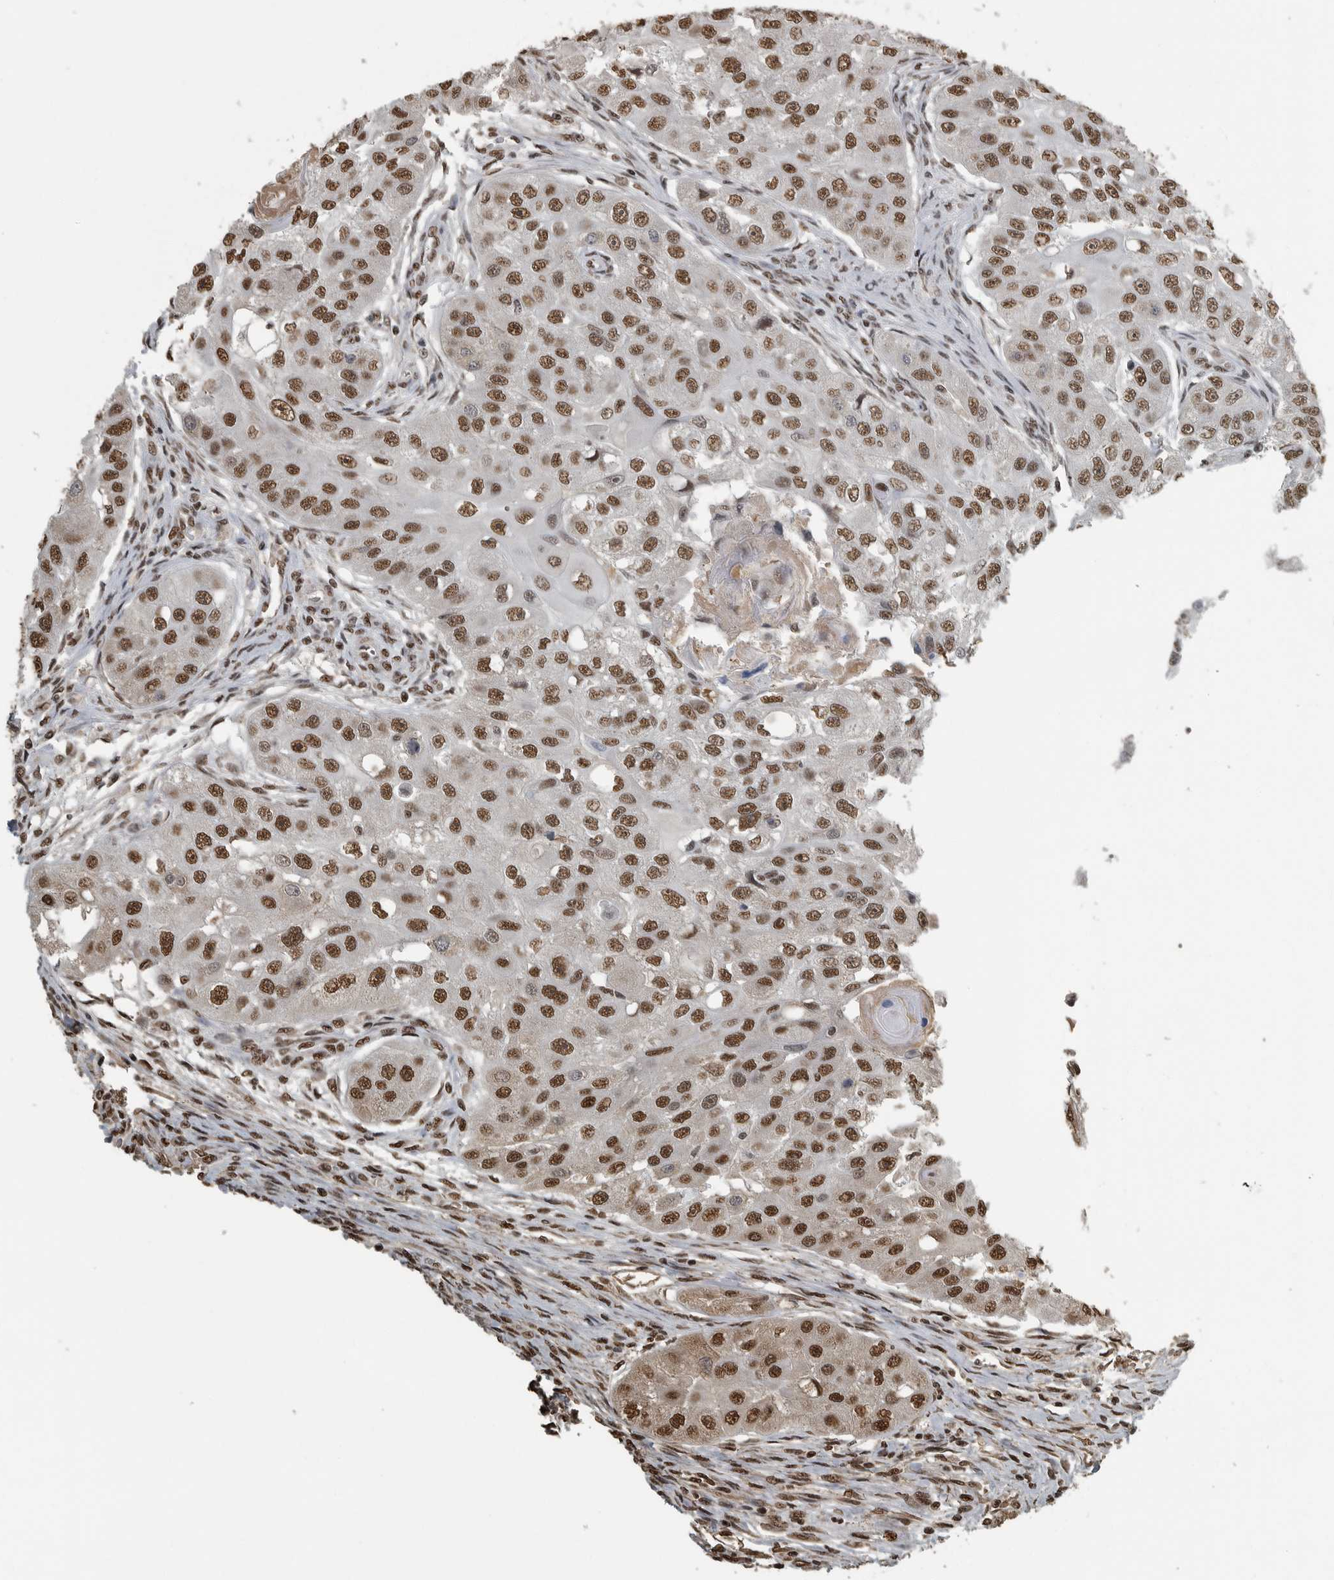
{"staining": {"intensity": "strong", "quantity": ">75%", "location": "nuclear"}, "tissue": "head and neck cancer", "cell_type": "Tumor cells", "image_type": "cancer", "snomed": [{"axis": "morphology", "description": "Normal tissue, NOS"}, {"axis": "morphology", "description": "Squamous cell carcinoma, NOS"}, {"axis": "topography", "description": "Skeletal muscle"}, {"axis": "topography", "description": "Head-Neck"}], "caption": "Immunohistochemistry (IHC) staining of head and neck cancer, which displays high levels of strong nuclear positivity in about >75% of tumor cells indicating strong nuclear protein expression. The staining was performed using DAB (3,3'-diaminobenzidine) (brown) for protein detection and nuclei were counterstained in hematoxylin (blue).", "gene": "TGS1", "patient": {"sex": "male", "age": 51}}